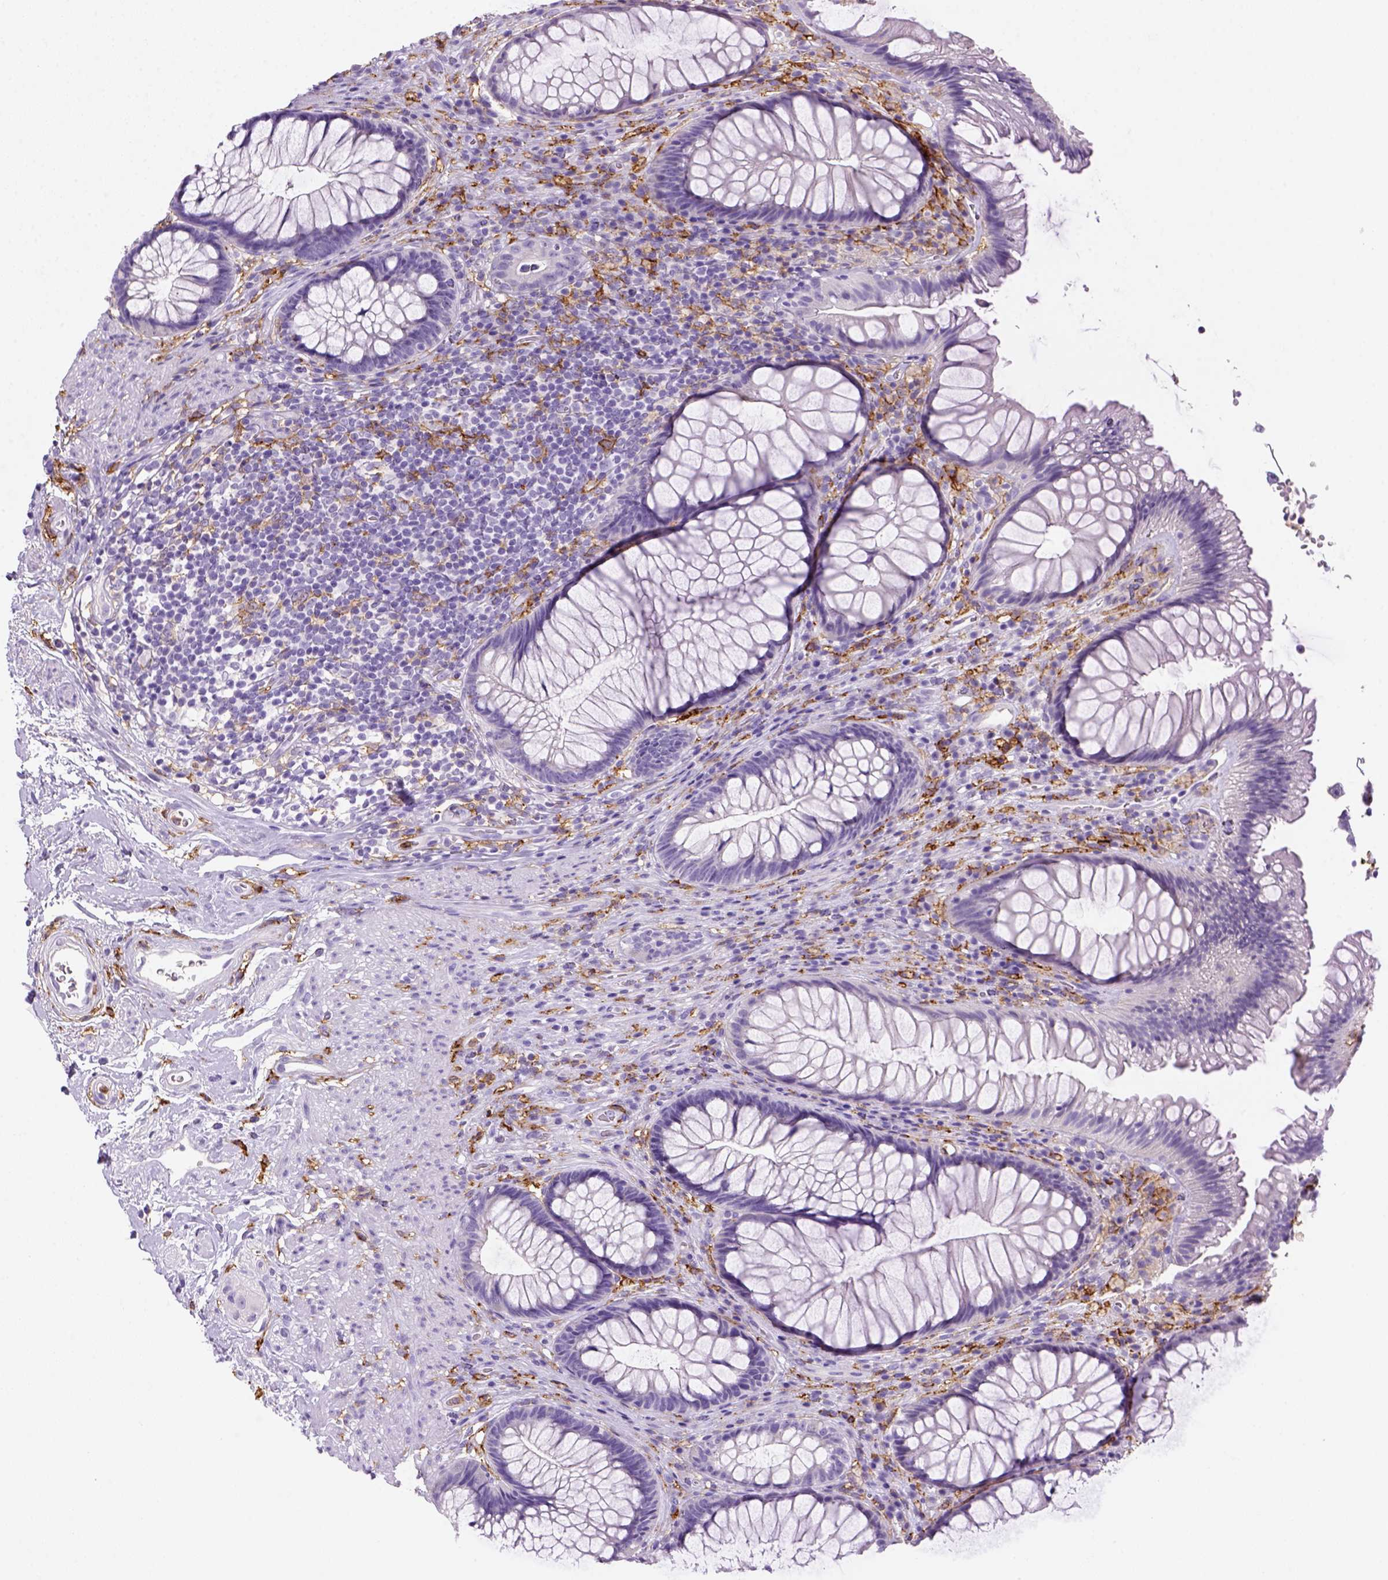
{"staining": {"intensity": "negative", "quantity": "none", "location": "none"}, "tissue": "rectum", "cell_type": "Glandular cells", "image_type": "normal", "snomed": [{"axis": "morphology", "description": "Normal tissue, NOS"}, {"axis": "topography", "description": "Smooth muscle"}, {"axis": "topography", "description": "Rectum"}], "caption": "Protein analysis of normal rectum reveals no significant expression in glandular cells.", "gene": "CD14", "patient": {"sex": "male", "age": 53}}